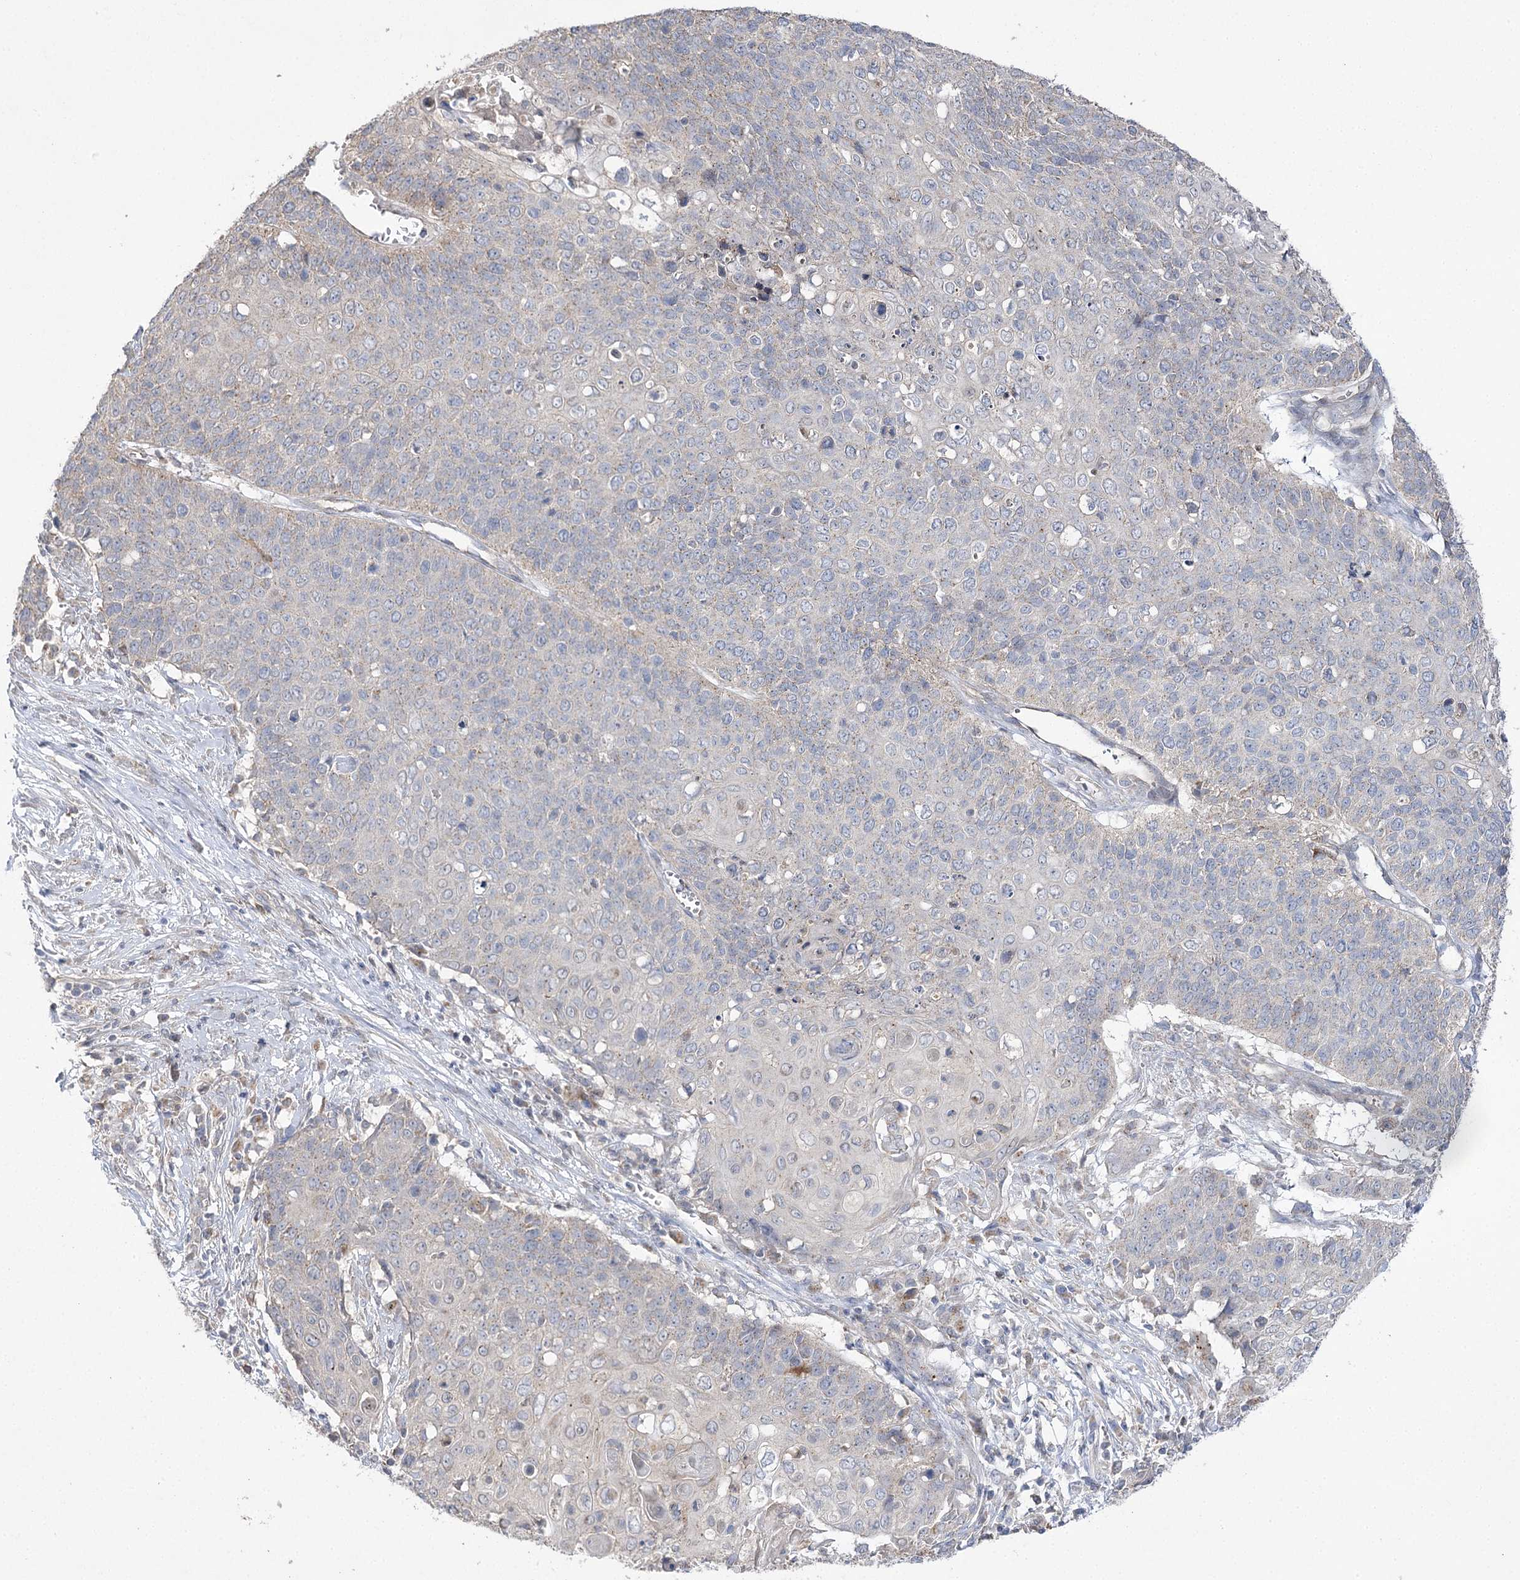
{"staining": {"intensity": "negative", "quantity": "none", "location": "none"}, "tissue": "cervical cancer", "cell_type": "Tumor cells", "image_type": "cancer", "snomed": [{"axis": "morphology", "description": "Squamous cell carcinoma, NOS"}, {"axis": "topography", "description": "Cervix"}], "caption": "Tumor cells are negative for brown protein staining in cervical cancer (squamous cell carcinoma).", "gene": "AURKC", "patient": {"sex": "female", "age": 39}}